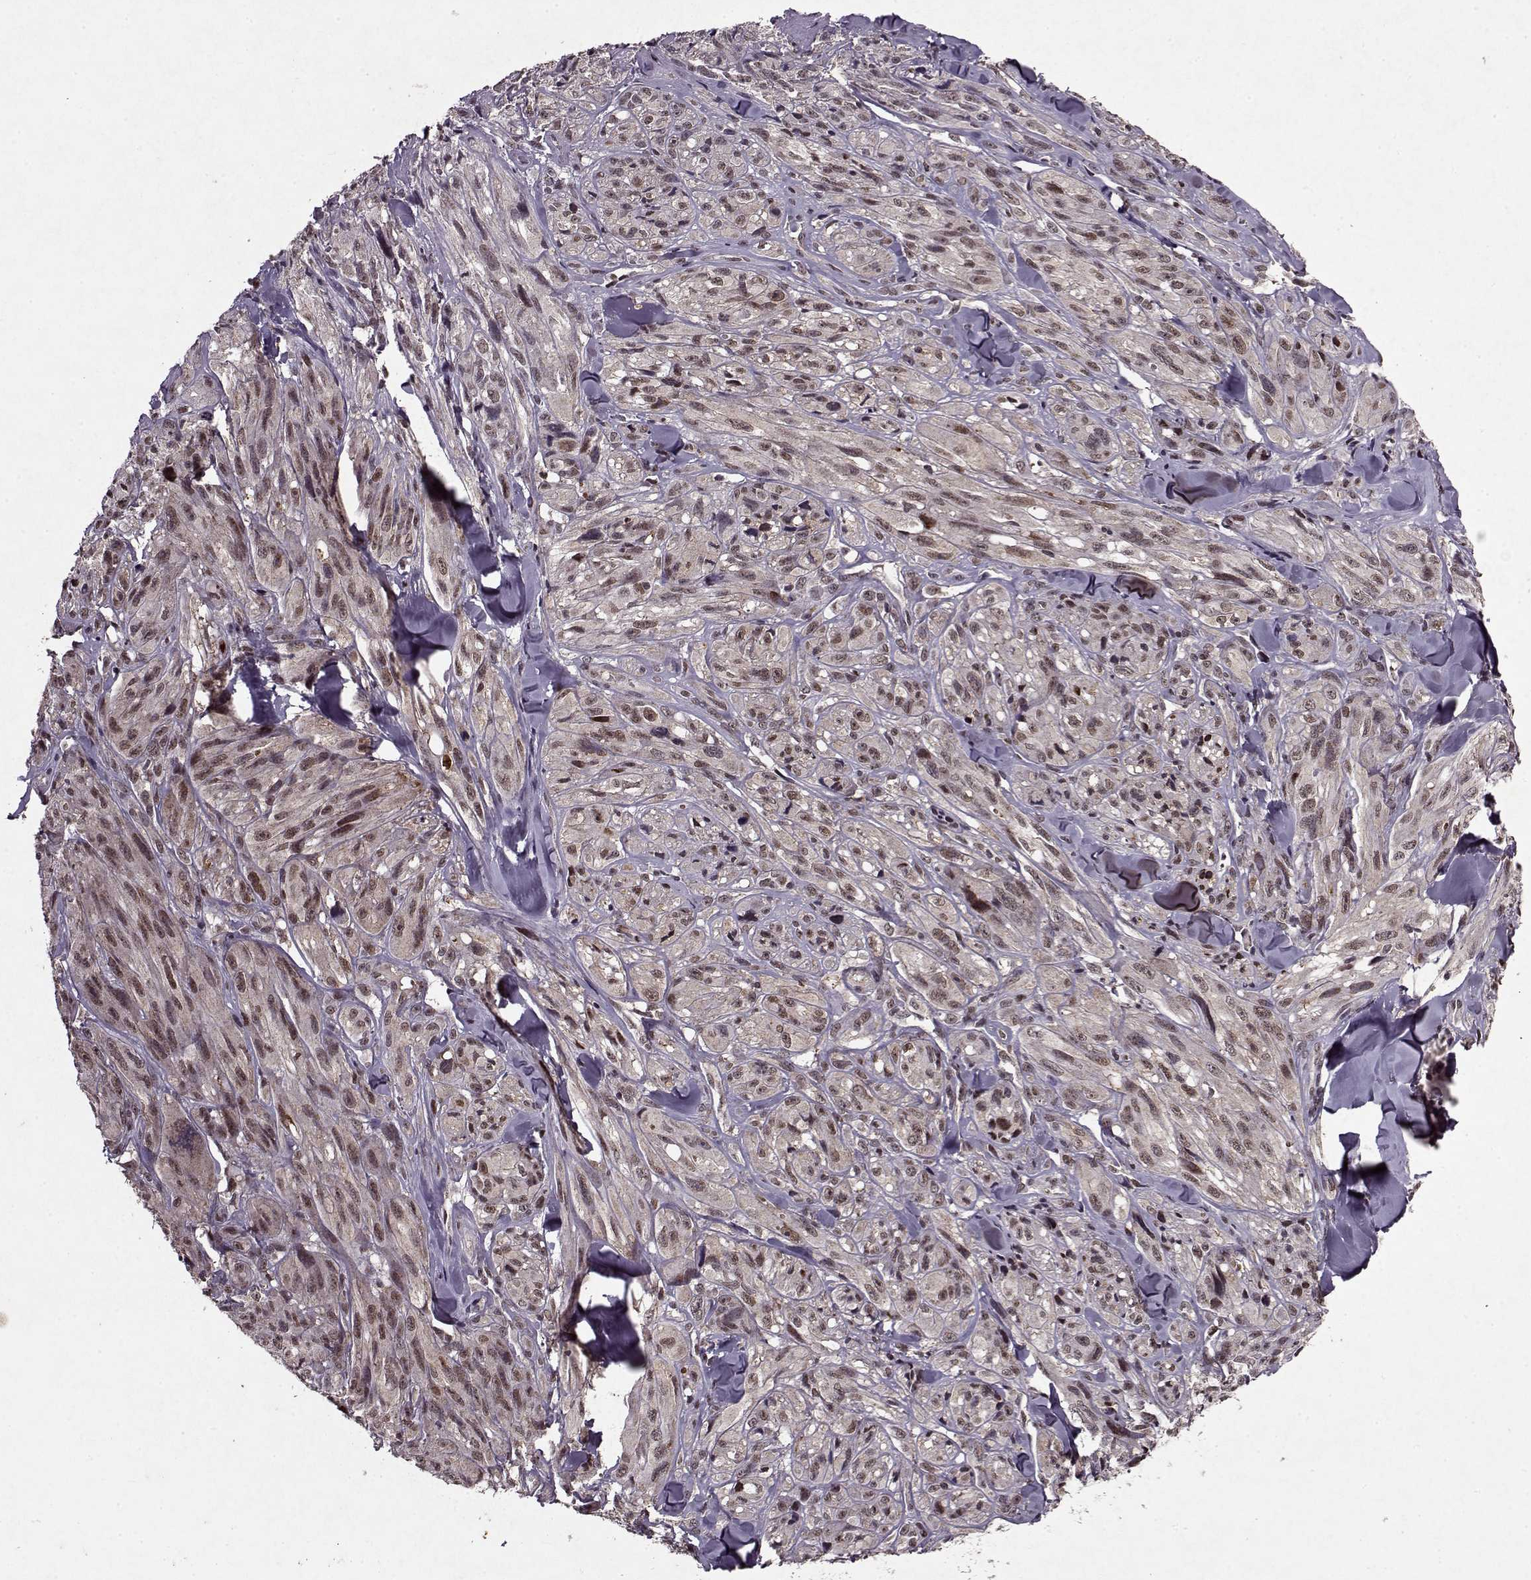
{"staining": {"intensity": "weak", "quantity": ">75%", "location": "nuclear"}, "tissue": "melanoma", "cell_type": "Tumor cells", "image_type": "cancer", "snomed": [{"axis": "morphology", "description": "Malignant melanoma, NOS"}, {"axis": "topography", "description": "Skin"}], "caption": "Immunohistochemical staining of melanoma demonstrates weak nuclear protein positivity in about >75% of tumor cells. (Stains: DAB in brown, nuclei in blue, Microscopy: brightfield microscopy at high magnification).", "gene": "PSMA7", "patient": {"sex": "male", "age": 67}}